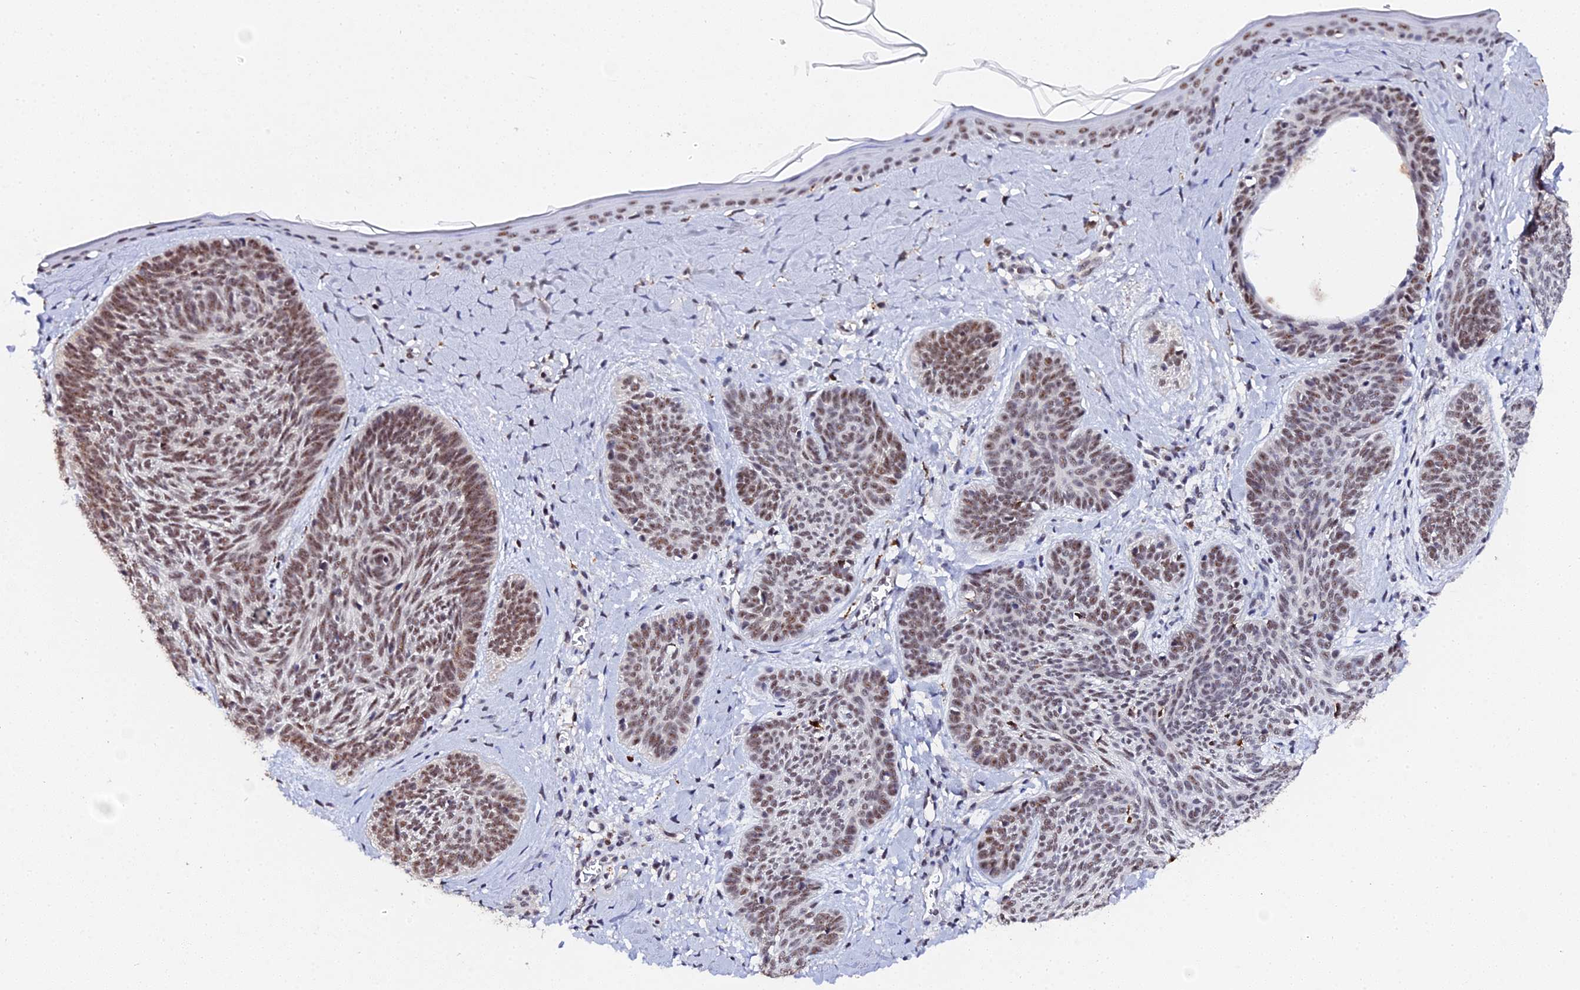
{"staining": {"intensity": "moderate", "quantity": ">75%", "location": "nuclear"}, "tissue": "skin cancer", "cell_type": "Tumor cells", "image_type": "cancer", "snomed": [{"axis": "morphology", "description": "Basal cell carcinoma"}, {"axis": "topography", "description": "Skin"}], "caption": "About >75% of tumor cells in skin cancer (basal cell carcinoma) reveal moderate nuclear protein positivity as visualized by brown immunohistochemical staining.", "gene": "MAGOHB", "patient": {"sex": "female", "age": 81}}